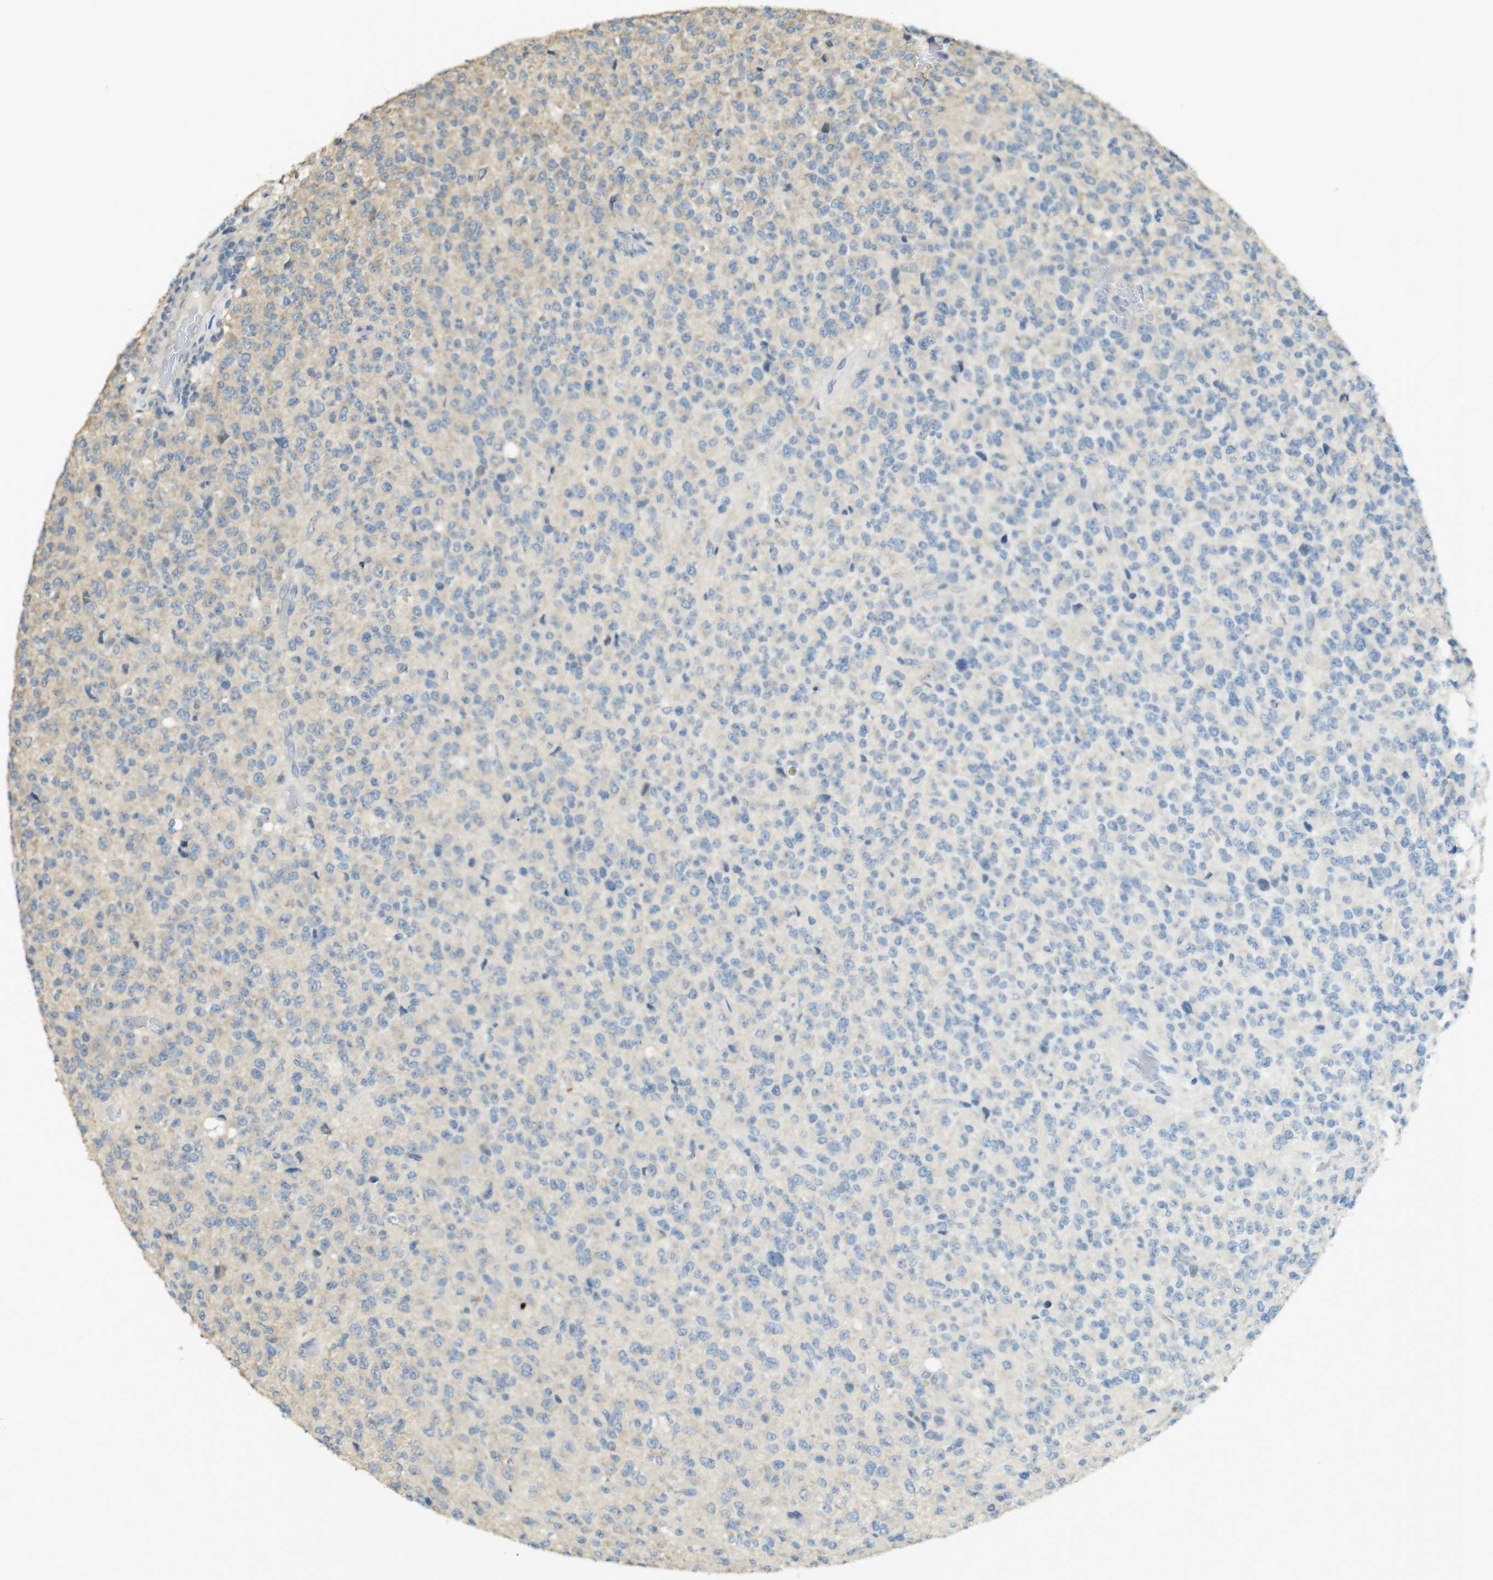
{"staining": {"intensity": "weak", "quantity": "25%-75%", "location": "cytoplasmic/membranous"}, "tissue": "glioma", "cell_type": "Tumor cells", "image_type": "cancer", "snomed": [{"axis": "morphology", "description": "Glioma, malignant, High grade"}, {"axis": "topography", "description": "pancreas cauda"}], "caption": "Weak cytoplasmic/membranous staining is seen in approximately 25%-75% of tumor cells in glioma.", "gene": "ZDHHC20", "patient": {"sex": "male", "age": 60}}